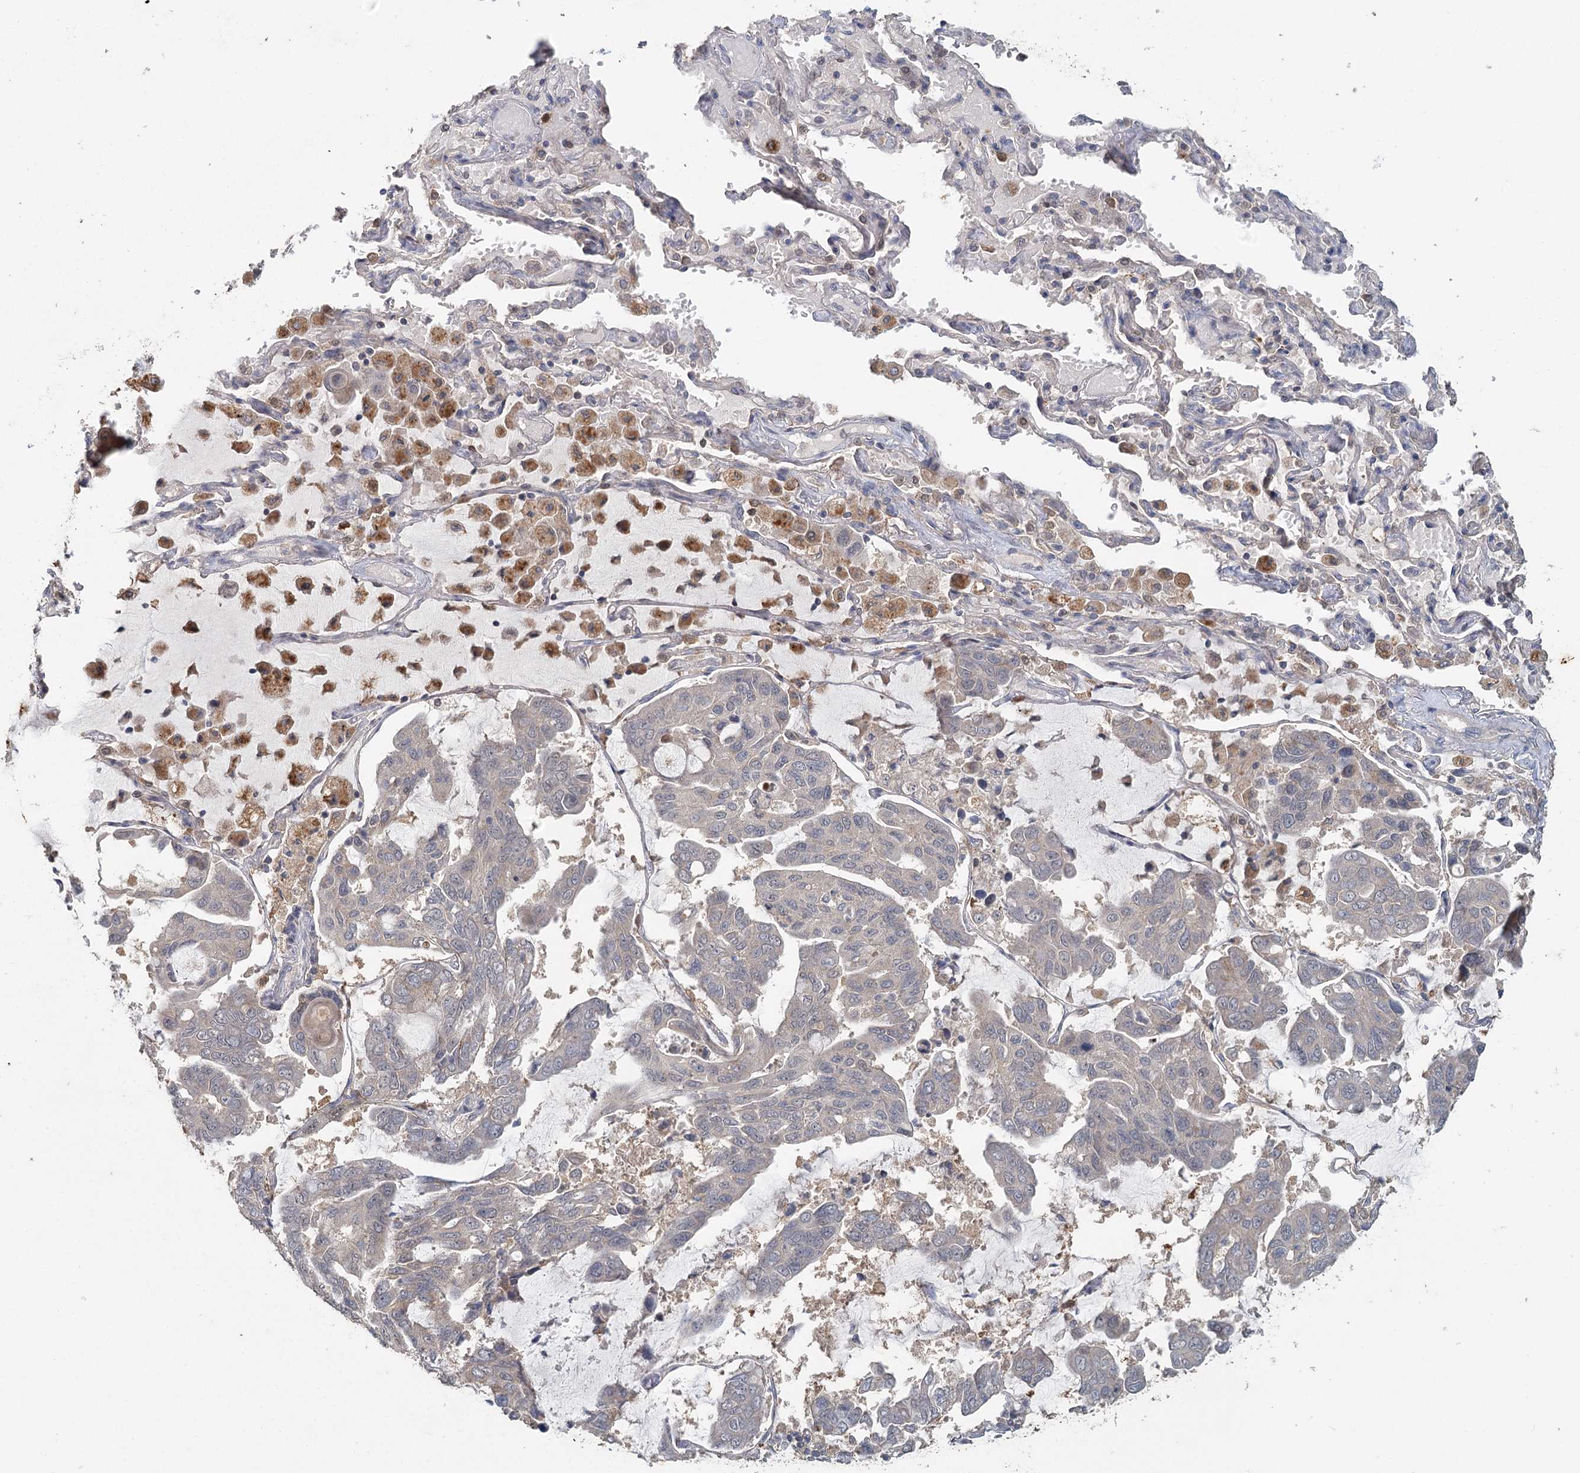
{"staining": {"intensity": "negative", "quantity": "none", "location": "none"}, "tissue": "lung cancer", "cell_type": "Tumor cells", "image_type": "cancer", "snomed": [{"axis": "morphology", "description": "Adenocarcinoma, NOS"}, {"axis": "topography", "description": "Lung"}], "caption": "Human adenocarcinoma (lung) stained for a protein using immunohistochemistry (IHC) displays no staining in tumor cells.", "gene": "ADK", "patient": {"sex": "male", "age": 64}}